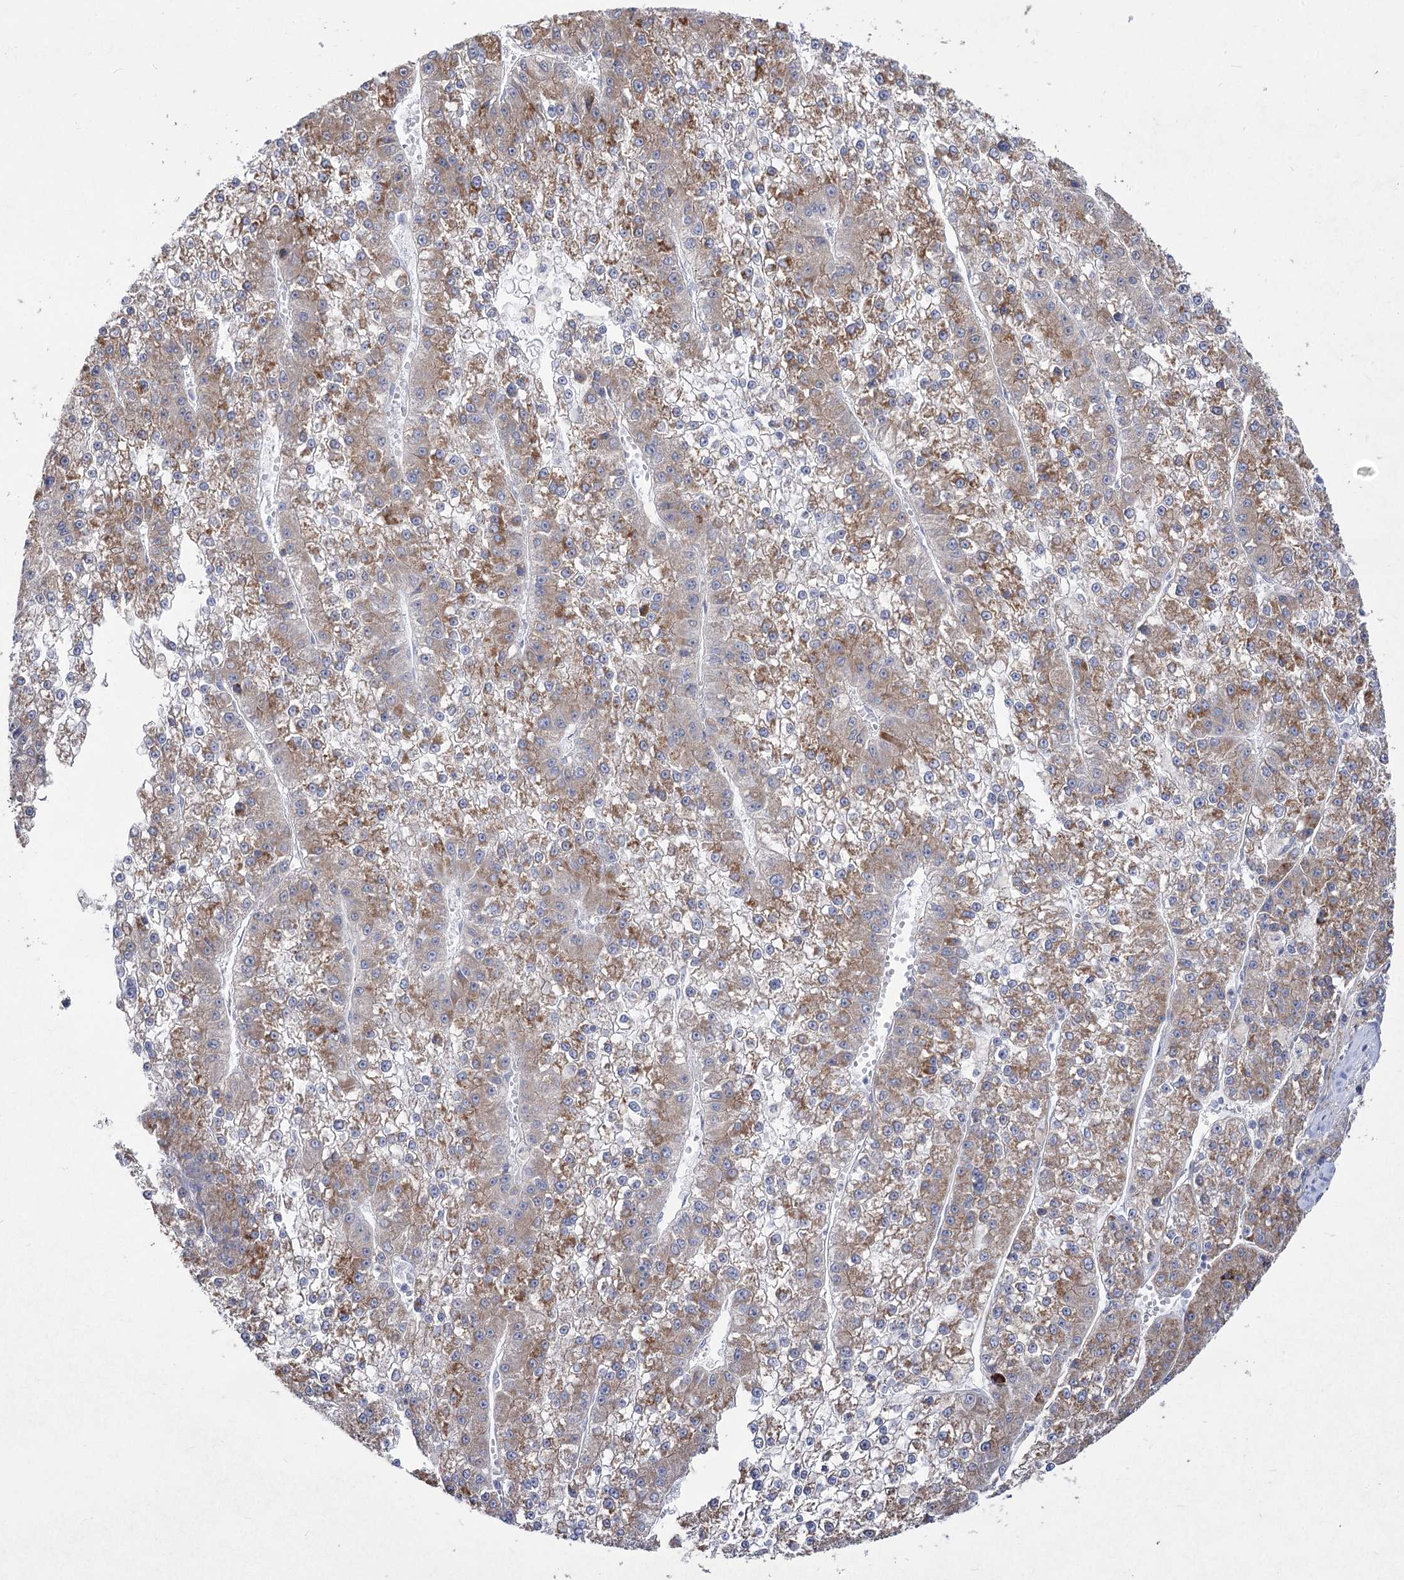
{"staining": {"intensity": "moderate", "quantity": ">75%", "location": "cytoplasmic/membranous"}, "tissue": "liver cancer", "cell_type": "Tumor cells", "image_type": "cancer", "snomed": [{"axis": "morphology", "description": "Carcinoma, Hepatocellular, NOS"}, {"axis": "topography", "description": "Liver"}], "caption": "A brown stain shows moderate cytoplasmic/membranous positivity of a protein in liver cancer (hepatocellular carcinoma) tumor cells.", "gene": "SUOX", "patient": {"sex": "female", "age": 73}}